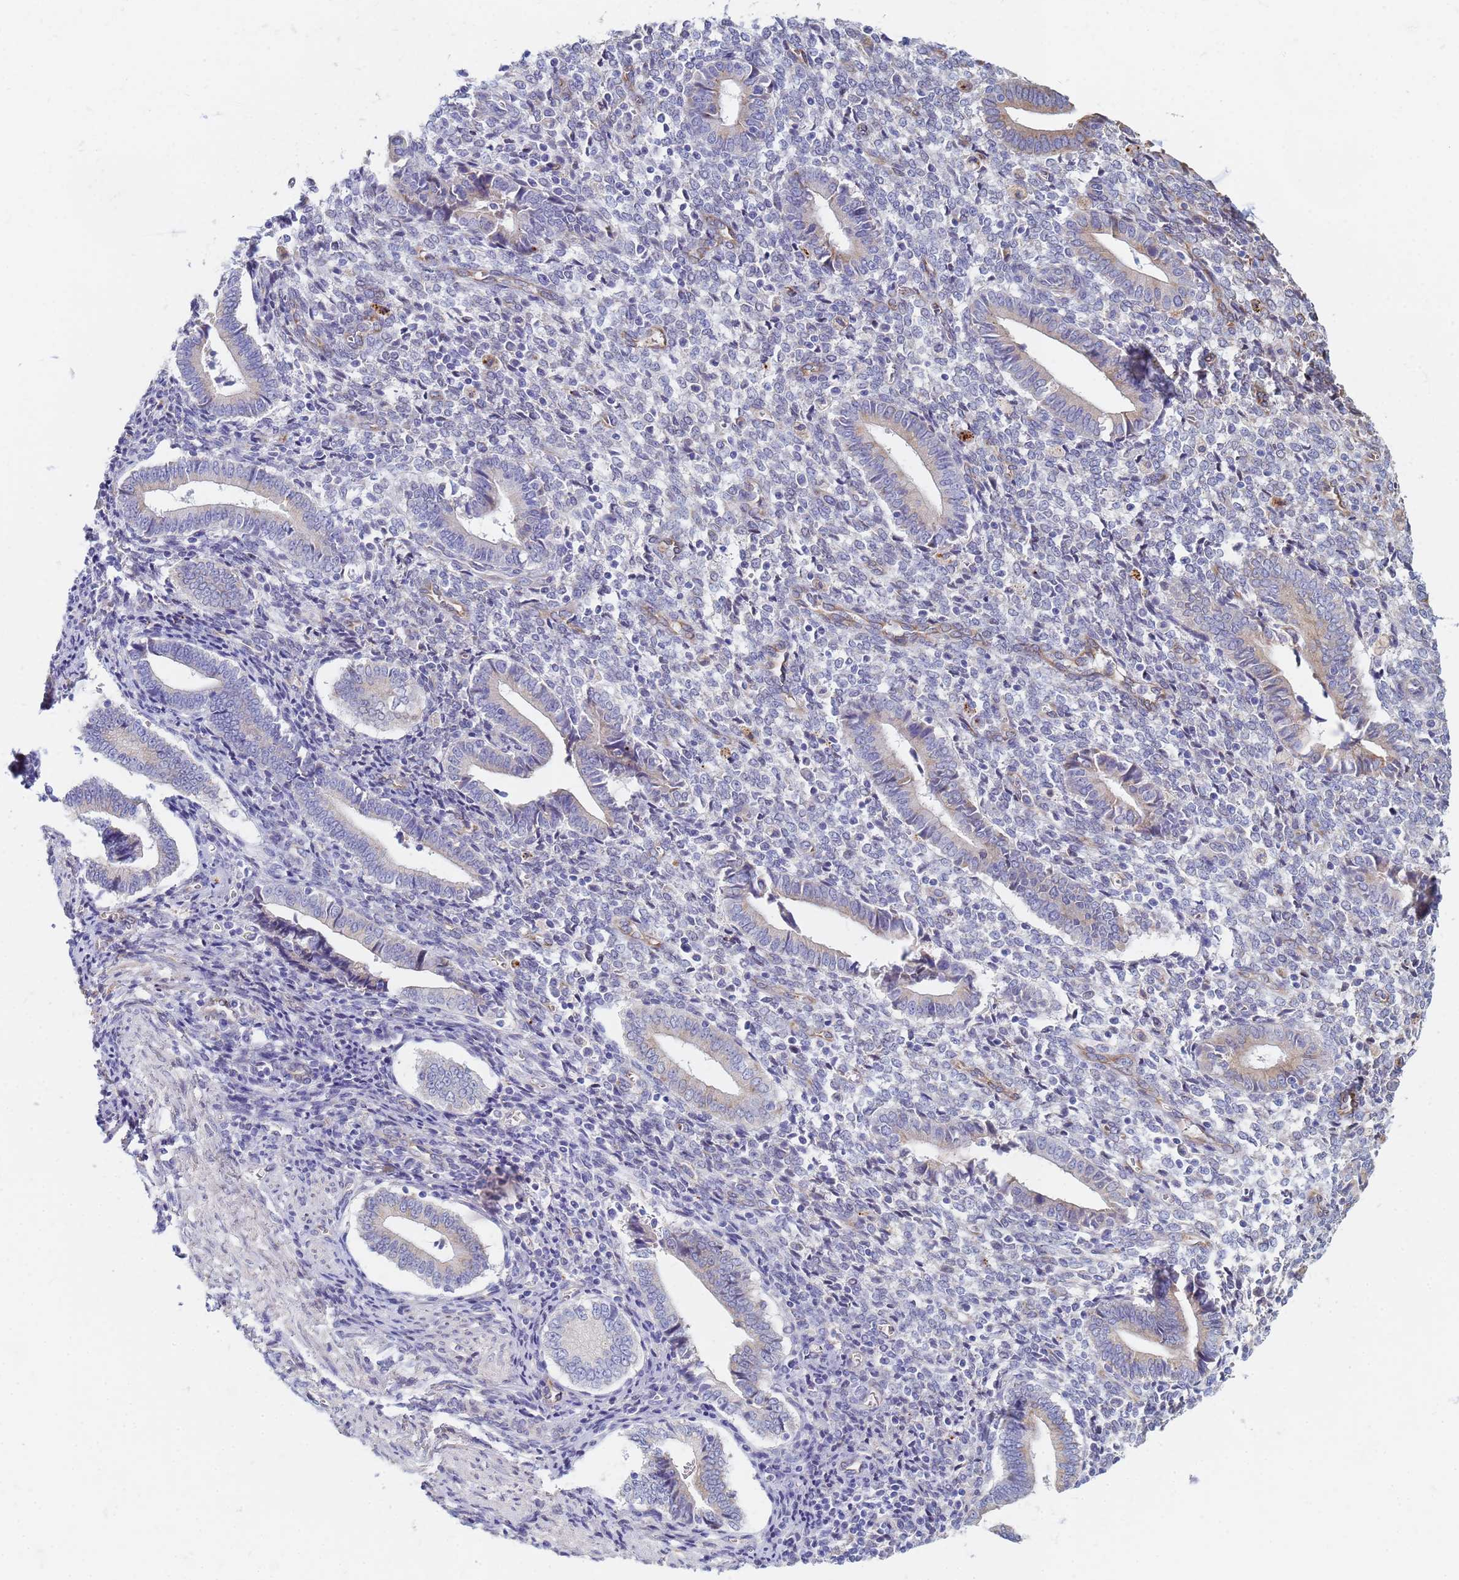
{"staining": {"intensity": "negative", "quantity": "none", "location": "none"}, "tissue": "endometrium", "cell_type": "Cells in endometrial stroma", "image_type": "normal", "snomed": [{"axis": "morphology", "description": "Normal tissue, NOS"}, {"axis": "topography", "description": "Other"}, {"axis": "topography", "description": "Endometrium"}], "caption": "An immunohistochemistry photomicrograph of unremarkable endometrium is shown. There is no staining in cells in endometrial stroma of endometrium.", "gene": "GDAP2", "patient": {"sex": "female", "age": 44}}